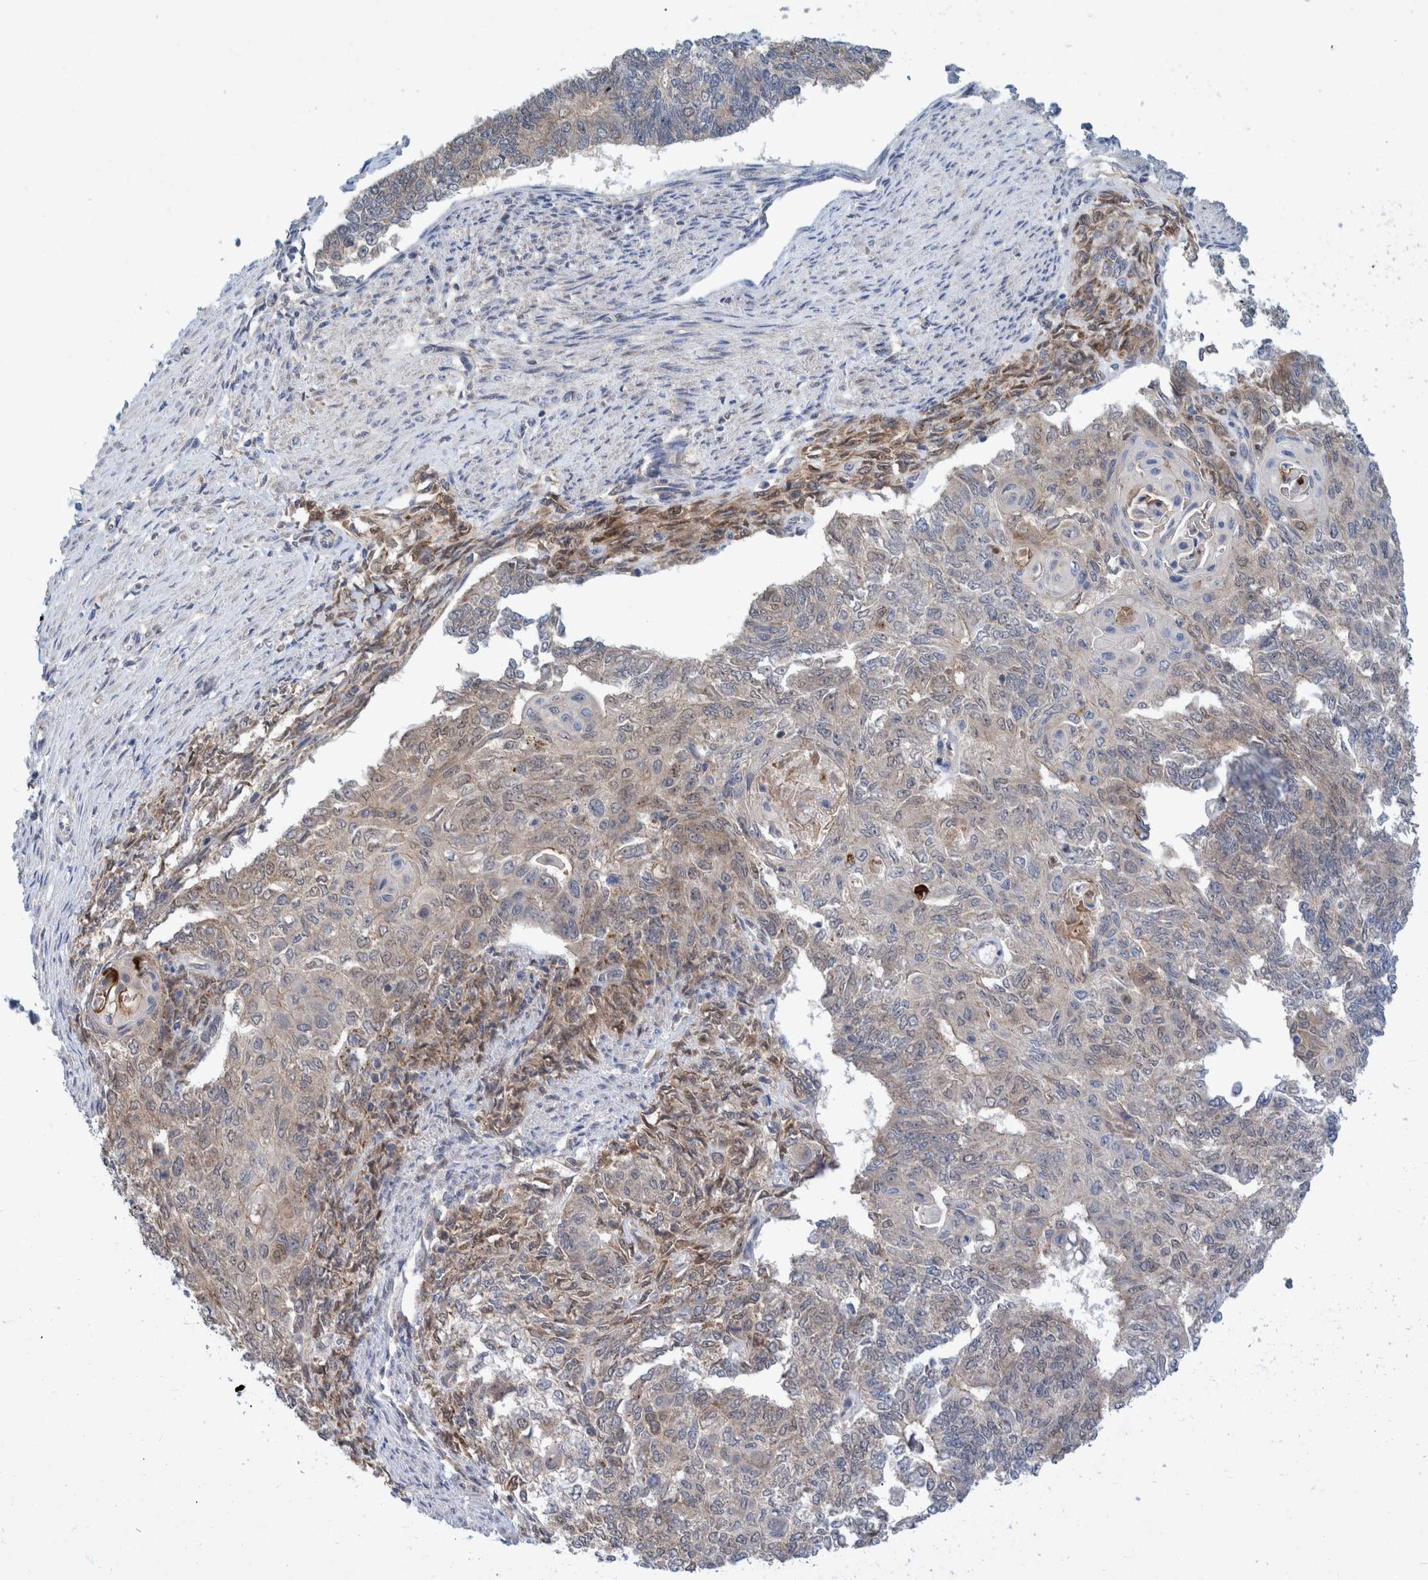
{"staining": {"intensity": "weak", "quantity": "<25%", "location": "cytoplasmic/membranous"}, "tissue": "endometrial cancer", "cell_type": "Tumor cells", "image_type": "cancer", "snomed": [{"axis": "morphology", "description": "Adenocarcinoma, NOS"}, {"axis": "topography", "description": "Endometrium"}], "caption": "Tumor cells are negative for brown protein staining in endometrial cancer (adenocarcinoma).", "gene": "PLPBP", "patient": {"sex": "female", "age": 32}}